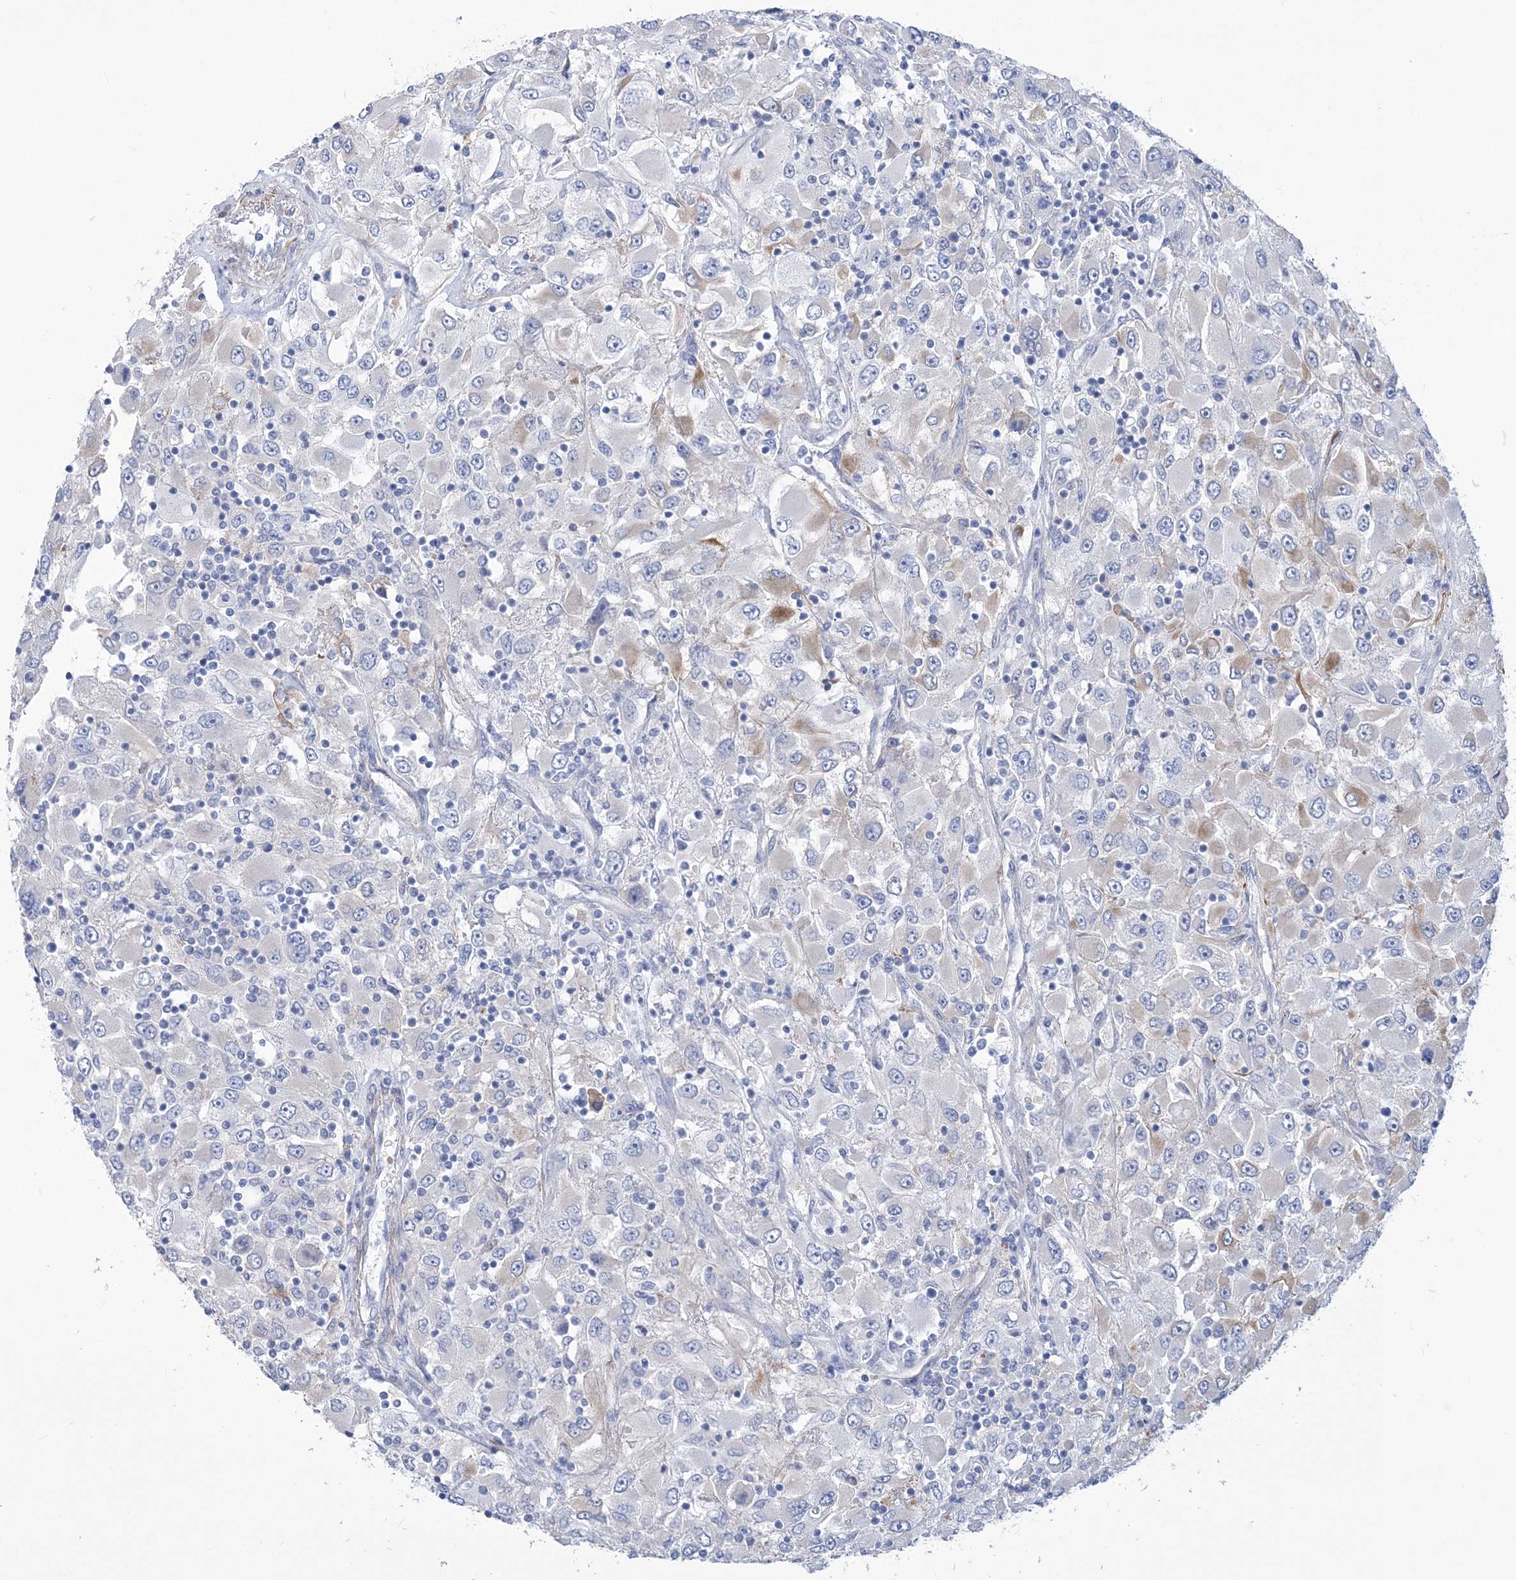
{"staining": {"intensity": "weak", "quantity": "<25%", "location": "cytoplasmic/membranous"}, "tissue": "renal cancer", "cell_type": "Tumor cells", "image_type": "cancer", "snomed": [{"axis": "morphology", "description": "Adenocarcinoma, NOS"}, {"axis": "topography", "description": "Kidney"}], "caption": "Immunohistochemical staining of adenocarcinoma (renal) demonstrates no significant positivity in tumor cells. (DAB (3,3'-diaminobenzidine) immunohistochemistry (IHC) visualized using brightfield microscopy, high magnification).", "gene": "WDR74", "patient": {"sex": "female", "age": 52}}